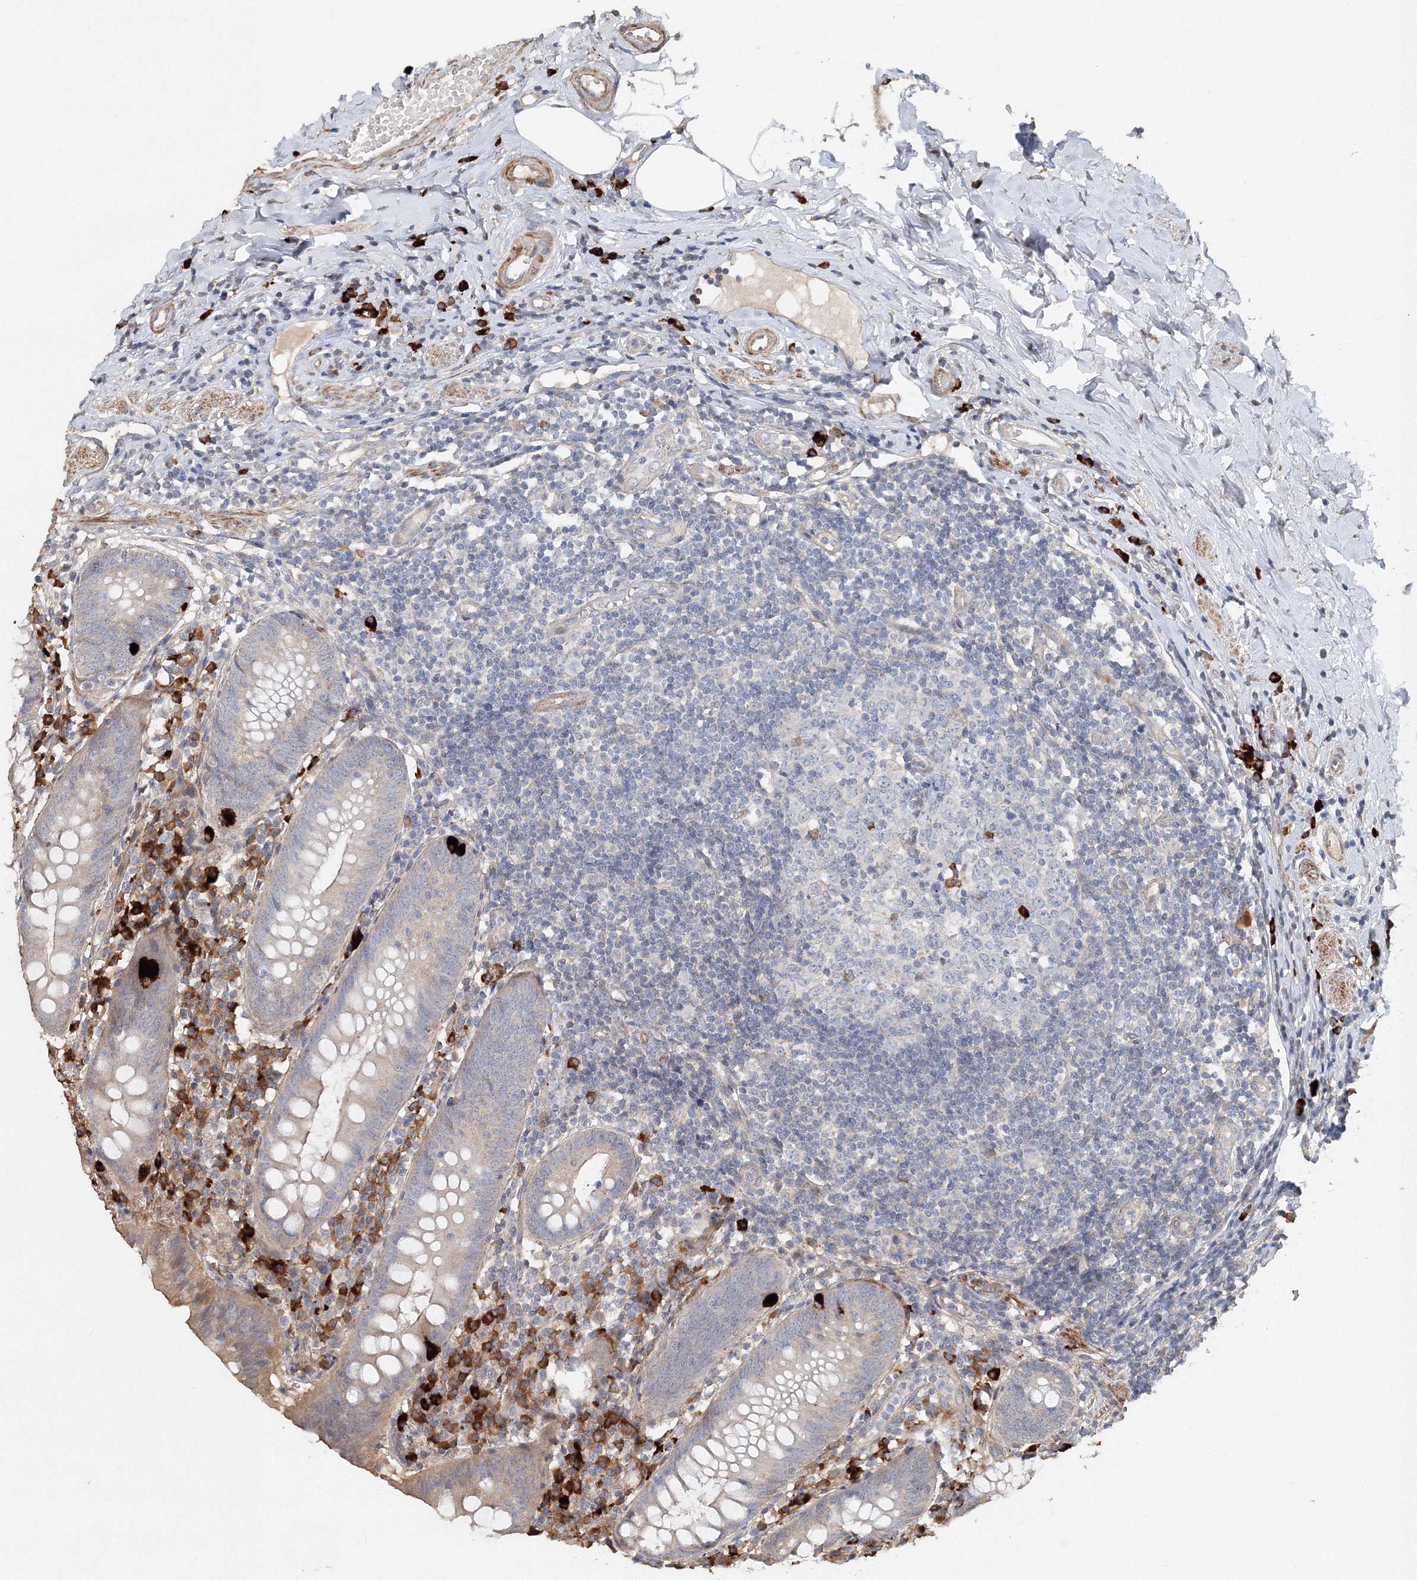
{"staining": {"intensity": "strong", "quantity": "<25%", "location": "cytoplasmic/membranous"}, "tissue": "appendix", "cell_type": "Glandular cells", "image_type": "normal", "snomed": [{"axis": "morphology", "description": "Normal tissue, NOS"}, {"axis": "topography", "description": "Appendix"}], "caption": "High-power microscopy captured an immunohistochemistry (IHC) micrograph of benign appendix, revealing strong cytoplasmic/membranous positivity in approximately <25% of glandular cells.", "gene": "NALF2", "patient": {"sex": "female", "age": 54}}